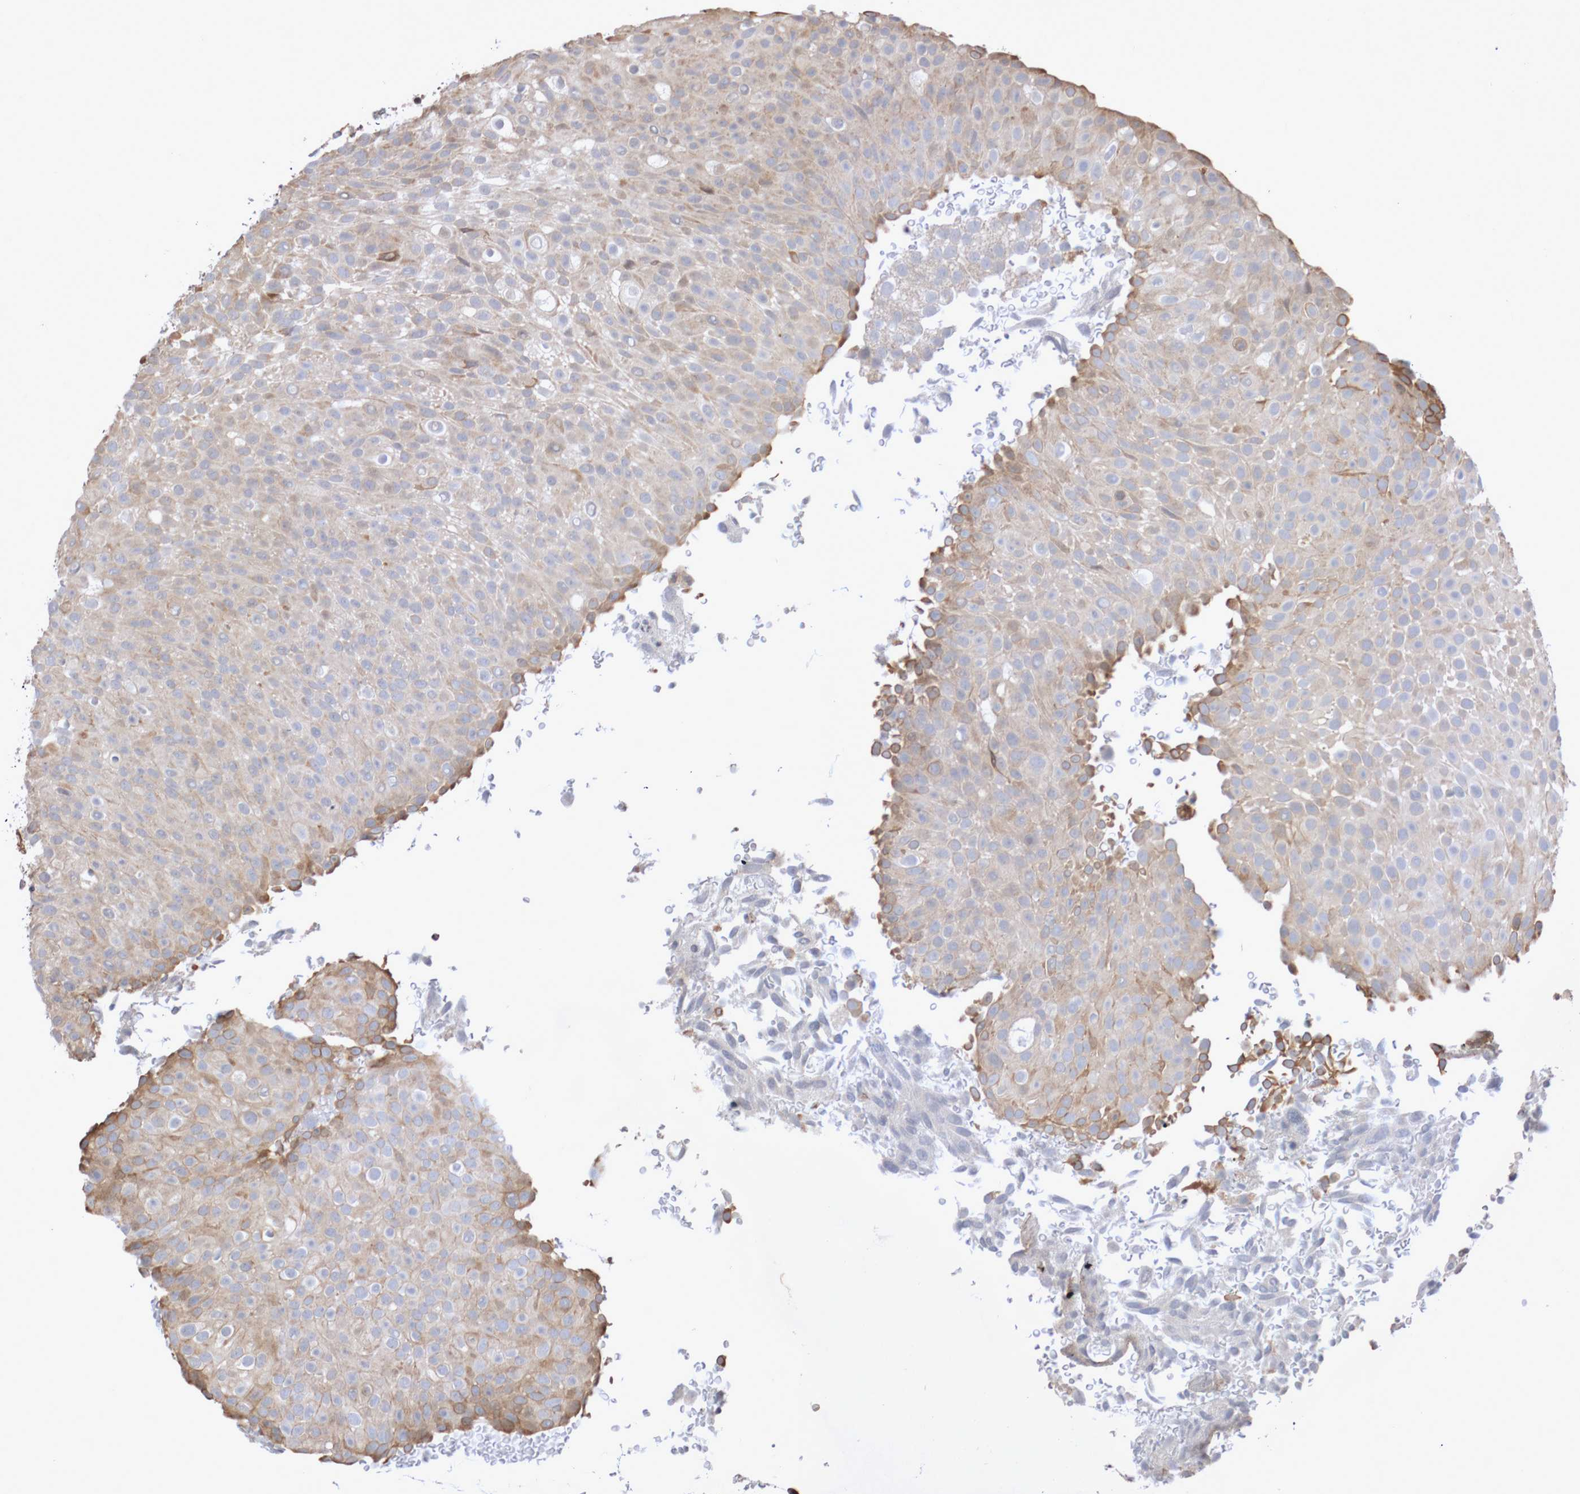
{"staining": {"intensity": "weak", "quantity": "<25%", "location": "cytoplasmic/membranous"}, "tissue": "urothelial cancer", "cell_type": "Tumor cells", "image_type": "cancer", "snomed": [{"axis": "morphology", "description": "Urothelial carcinoma, Low grade"}, {"axis": "topography", "description": "Urinary bladder"}], "caption": "High magnification brightfield microscopy of urothelial cancer stained with DAB (brown) and counterstained with hematoxylin (blue): tumor cells show no significant staining.", "gene": "DPH7", "patient": {"sex": "male", "age": 78}}